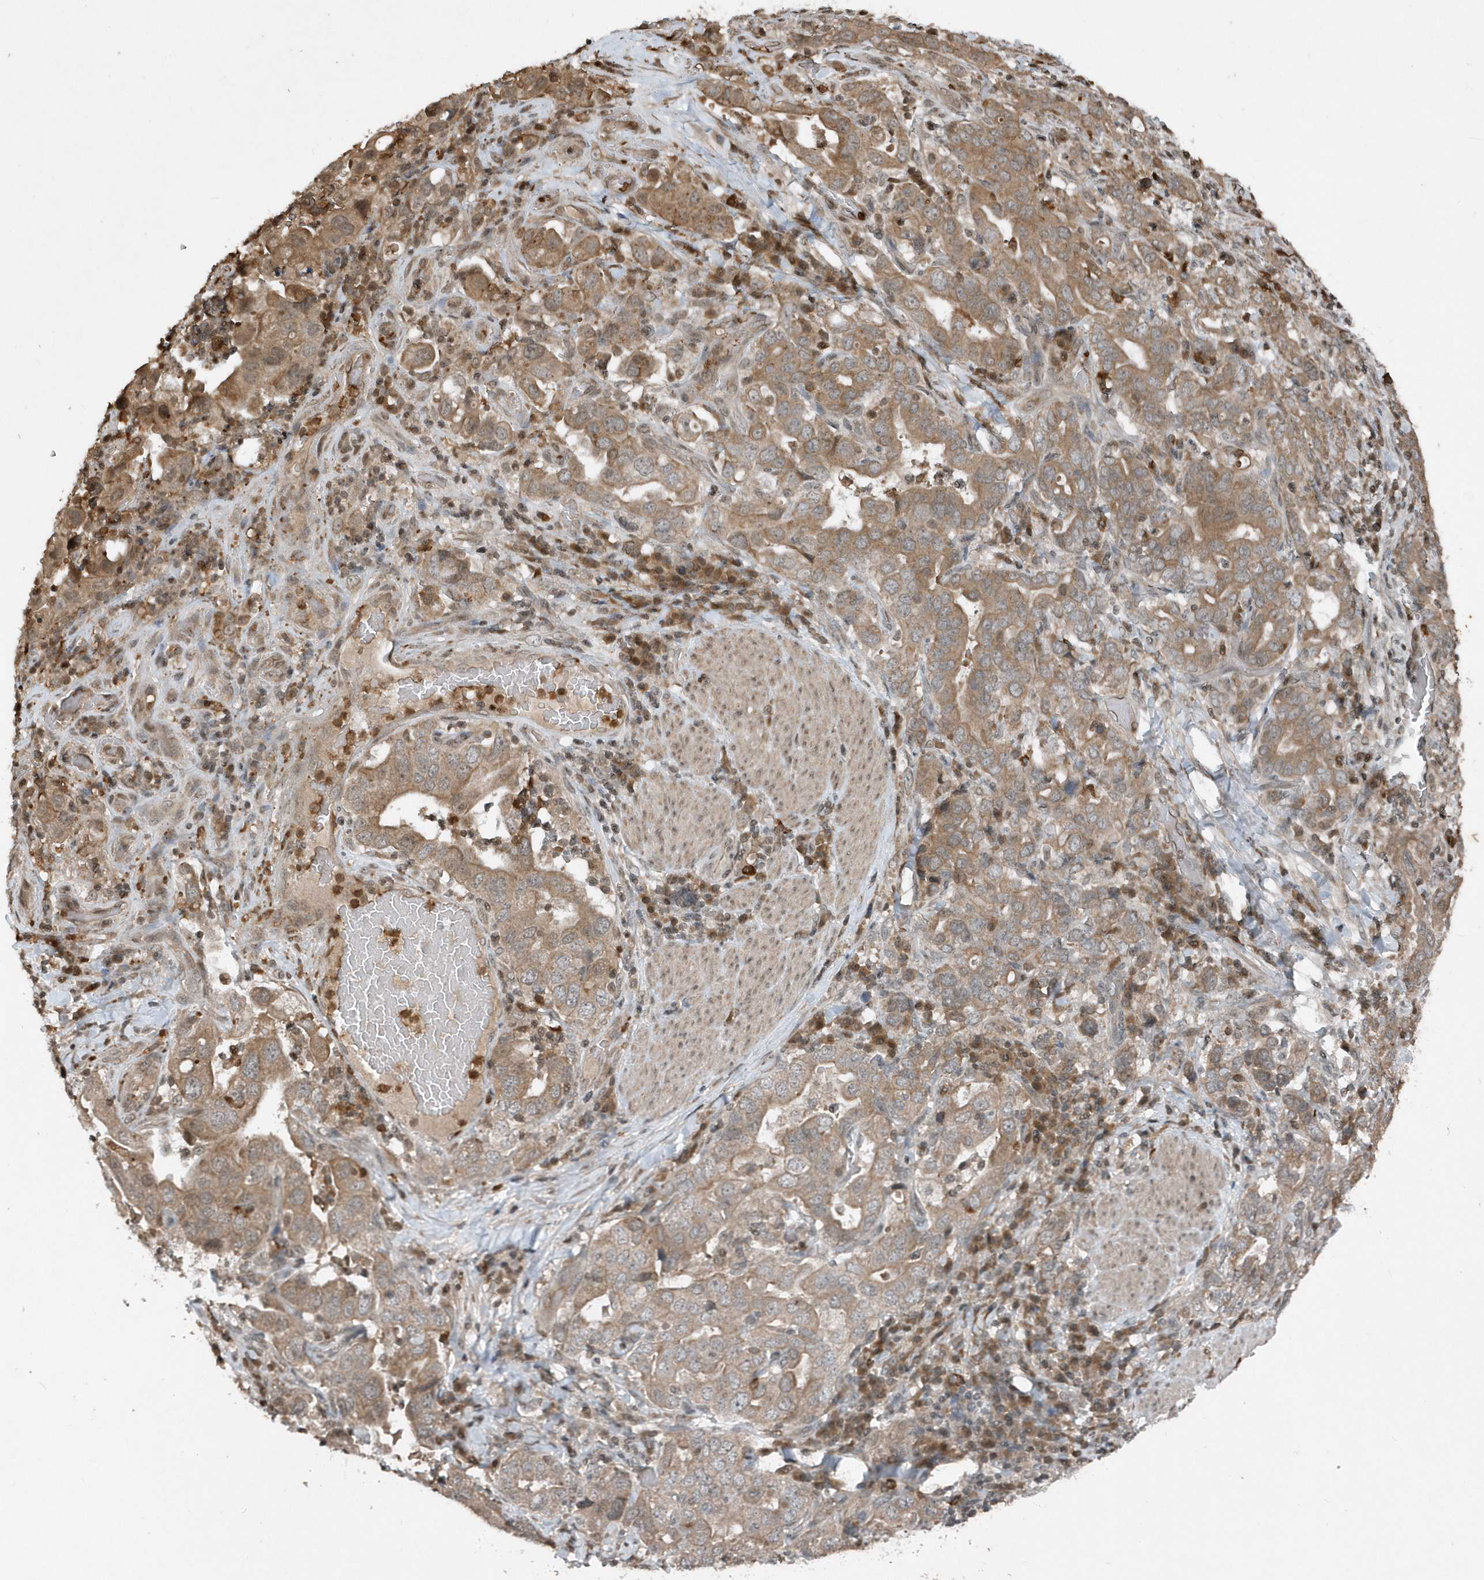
{"staining": {"intensity": "moderate", "quantity": ">75%", "location": "cytoplasmic/membranous"}, "tissue": "stomach cancer", "cell_type": "Tumor cells", "image_type": "cancer", "snomed": [{"axis": "morphology", "description": "Adenocarcinoma, NOS"}, {"axis": "topography", "description": "Stomach, upper"}], "caption": "Immunohistochemistry (DAB) staining of adenocarcinoma (stomach) exhibits moderate cytoplasmic/membranous protein positivity in about >75% of tumor cells. The protein of interest is stained brown, and the nuclei are stained in blue (DAB IHC with brightfield microscopy, high magnification).", "gene": "EIF2B1", "patient": {"sex": "male", "age": 62}}